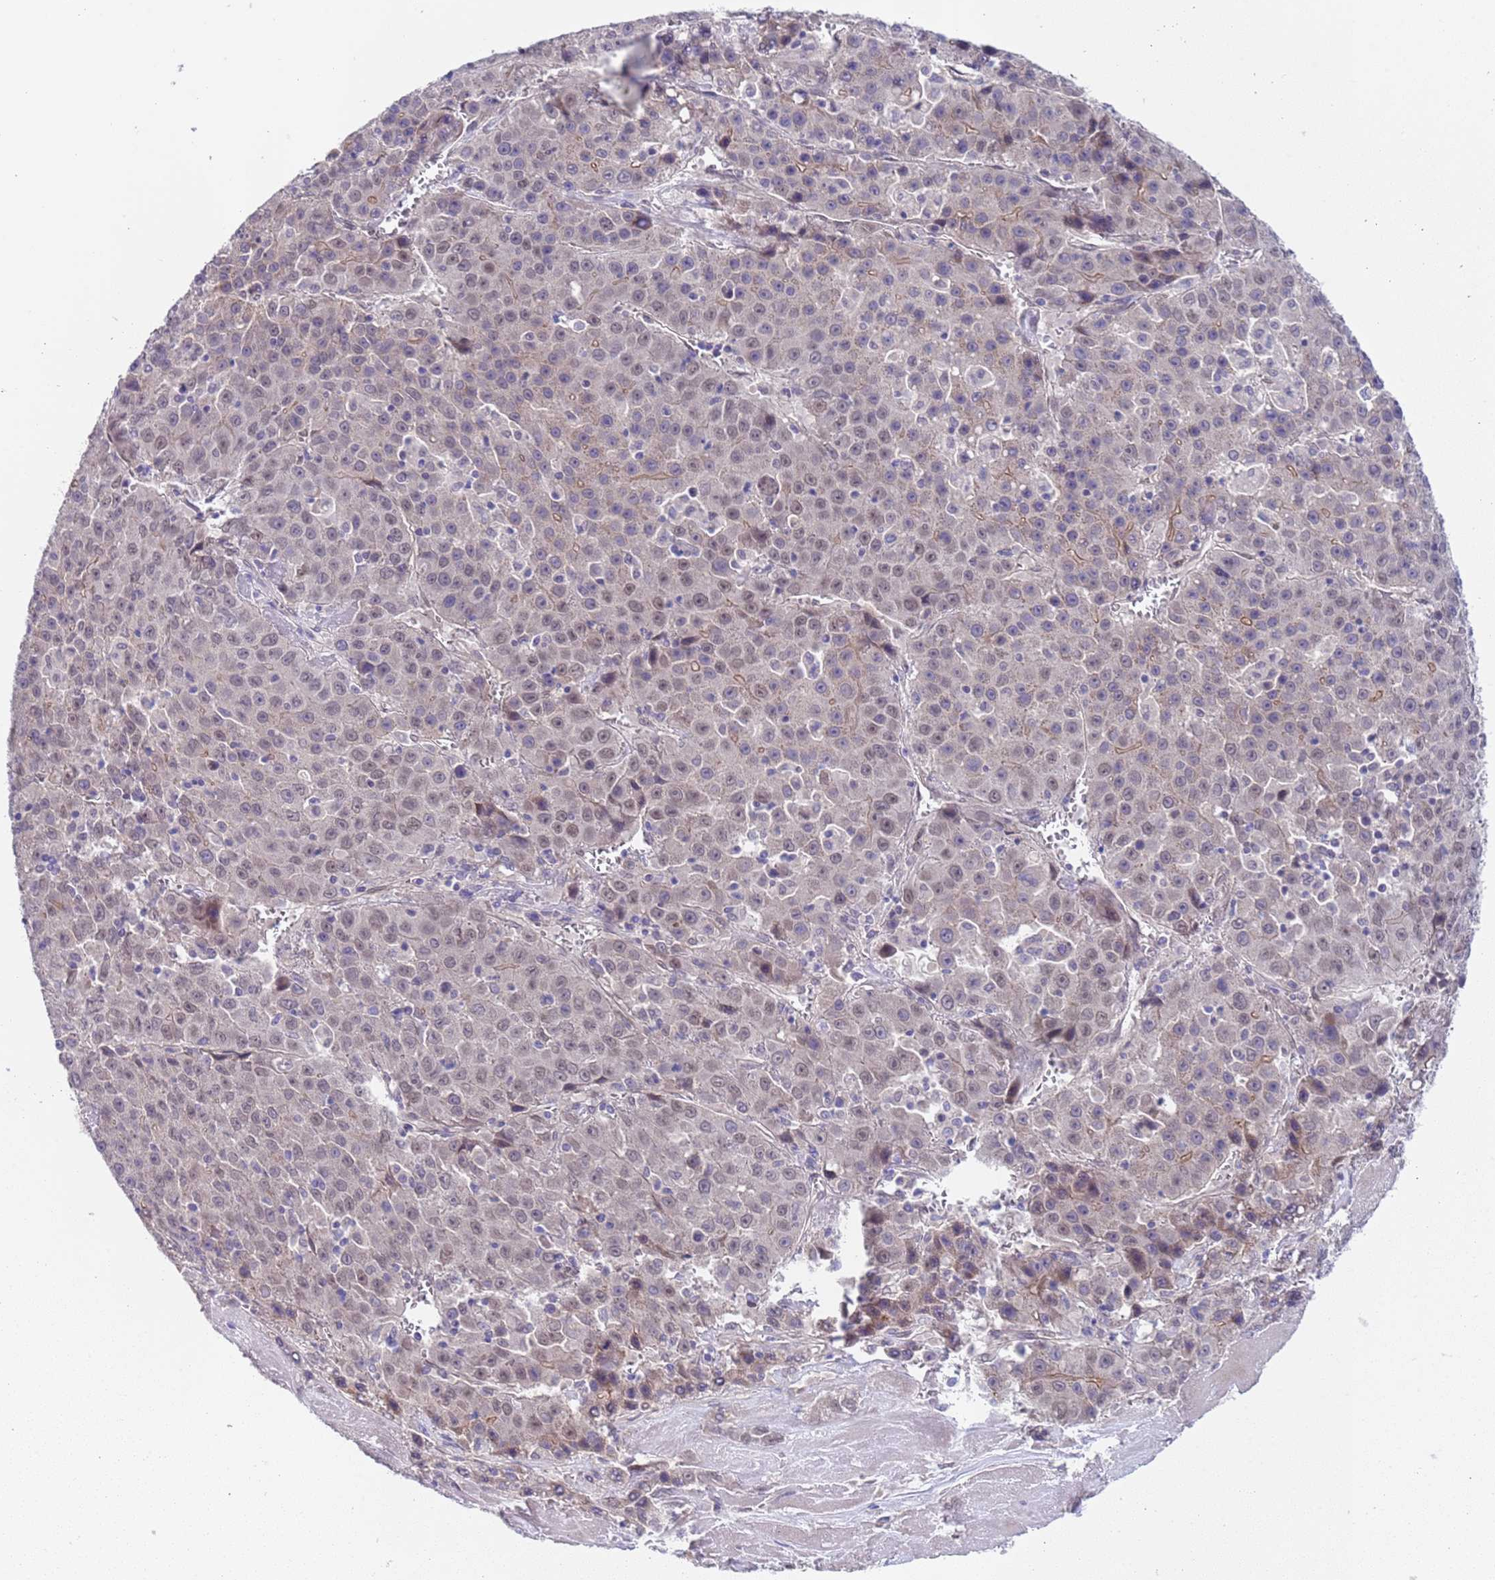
{"staining": {"intensity": "weak", "quantity": "<25%", "location": "cytoplasmic/membranous,nuclear"}, "tissue": "liver cancer", "cell_type": "Tumor cells", "image_type": "cancer", "snomed": [{"axis": "morphology", "description": "Carcinoma, Hepatocellular, NOS"}, {"axis": "topography", "description": "Liver"}], "caption": "There is no significant expression in tumor cells of liver cancer.", "gene": "TRMT10A", "patient": {"sex": "female", "age": 53}}